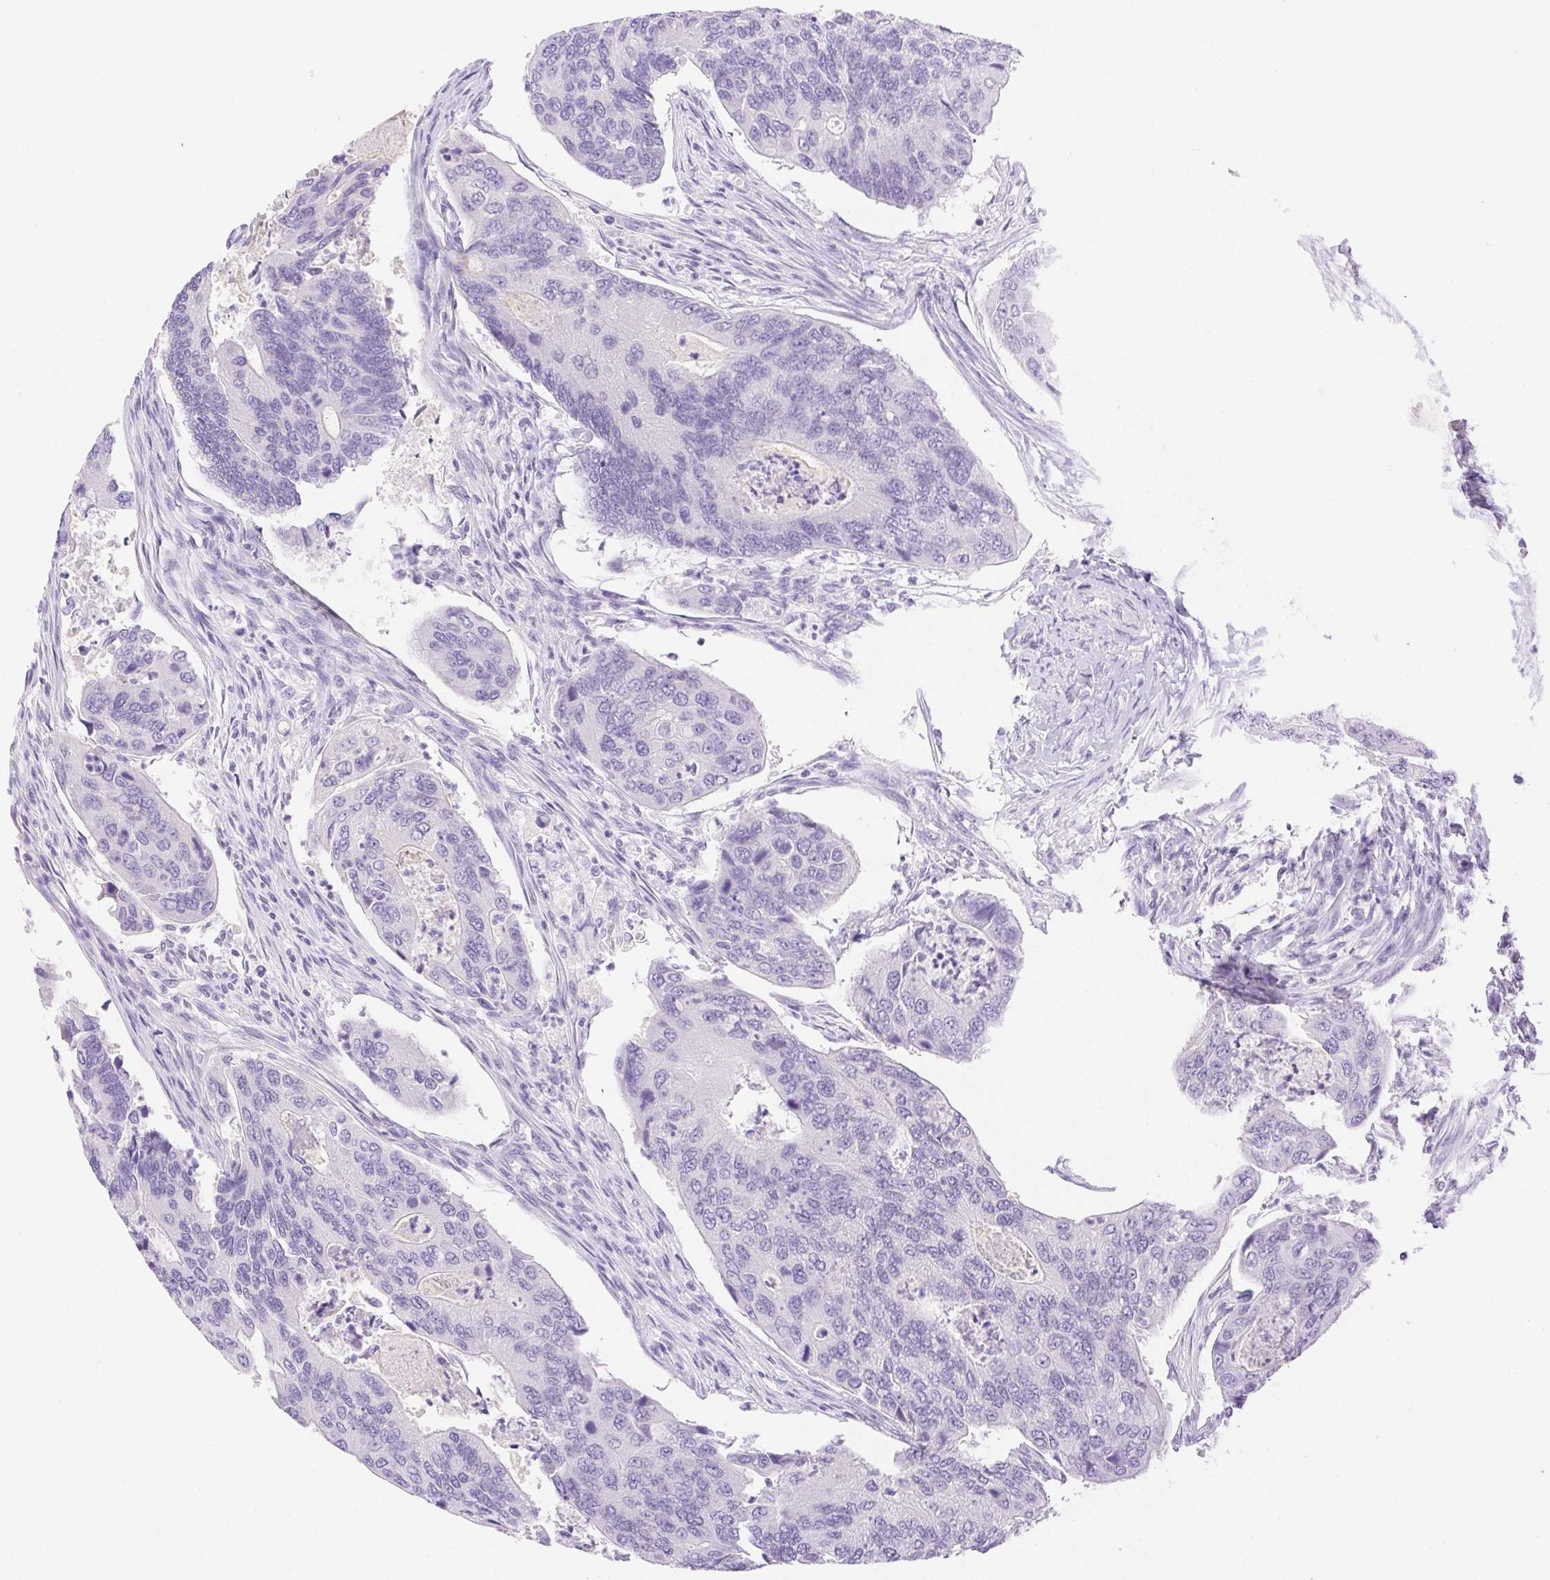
{"staining": {"intensity": "negative", "quantity": "none", "location": "none"}, "tissue": "colorectal cancer", "cell_type": "Tumor cells", "image_type": "cancer", "snomed": [{"axis": "morphology", "description": "Adenocarcinoma, NOS"}, {"axis": "topography", "description": "Colon"}], "caption": "Tumor cells show no significant staining in adenocarcinoma (colorectal). (Stains: DAB (3,3'-diaminobenzidine) immunohistochemistry with hematoxylin counter stain, Microscopy: brightfield microscopy at high magnification).", "gene": "SPACA4", "patient": {"sex": "female", "age": 67}}